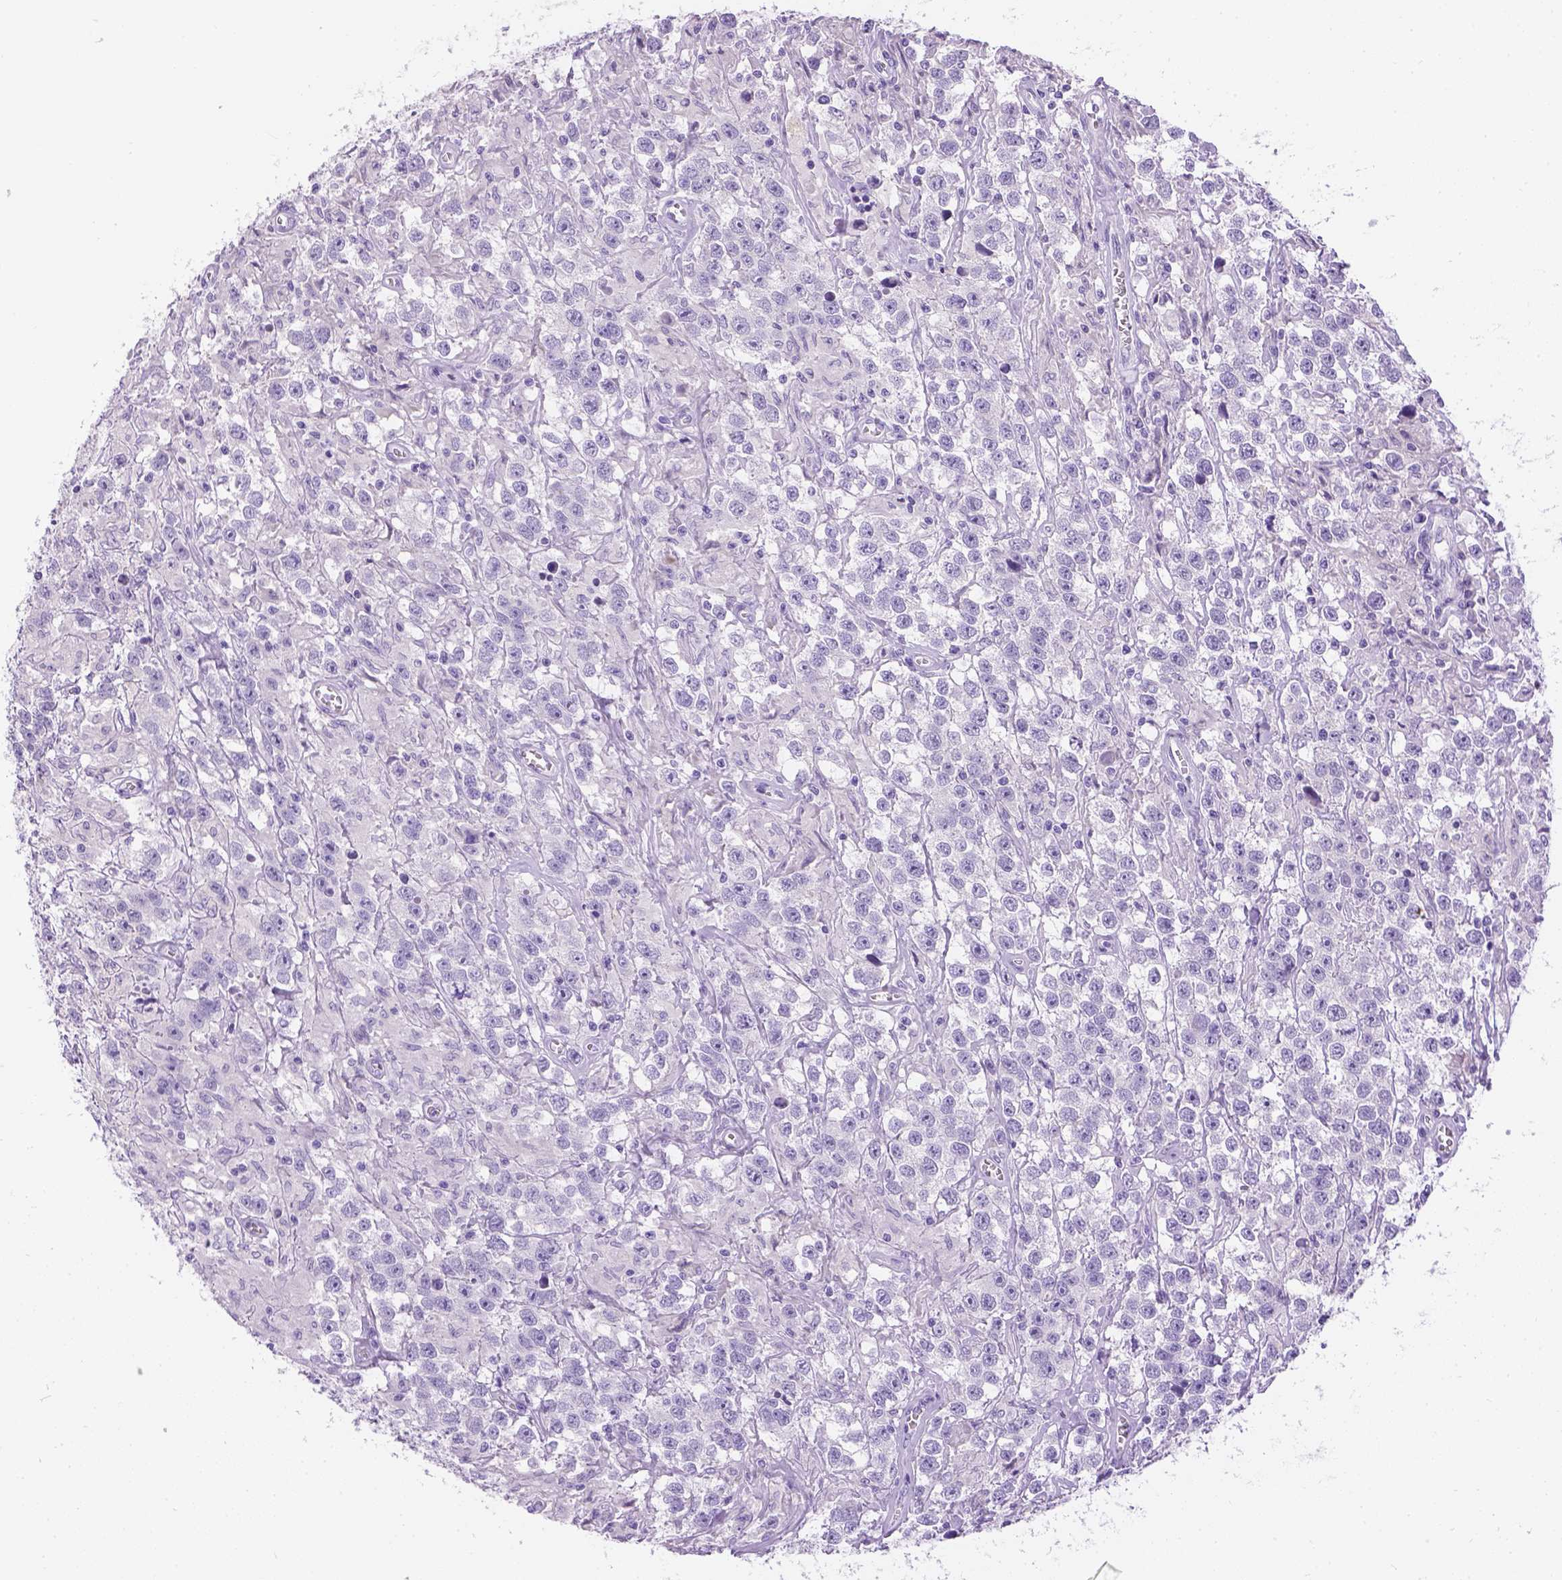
{"staining": {"intensity": "negative", "quantity": "none", "location": "none"}, "tissue": "testis cancer", "cell_type": "Tumor cells", "image_type": "cancer", "snomed": [{"axis": "morphology", "description": "Seminoma, NOS"}, {"axis": "topography", "description": "Testis"}], "caption": "The immunohistochemistry image has no significant expression in tumor cells of testis cancer (seminoma) tissue. (DAB (3,3'-diaminobenzidine) immunohistochemistry (IHC) with hematoxylin counter stain).", "gene": "TMEM38A", "patient": {"sex": "male", "age": 43}}